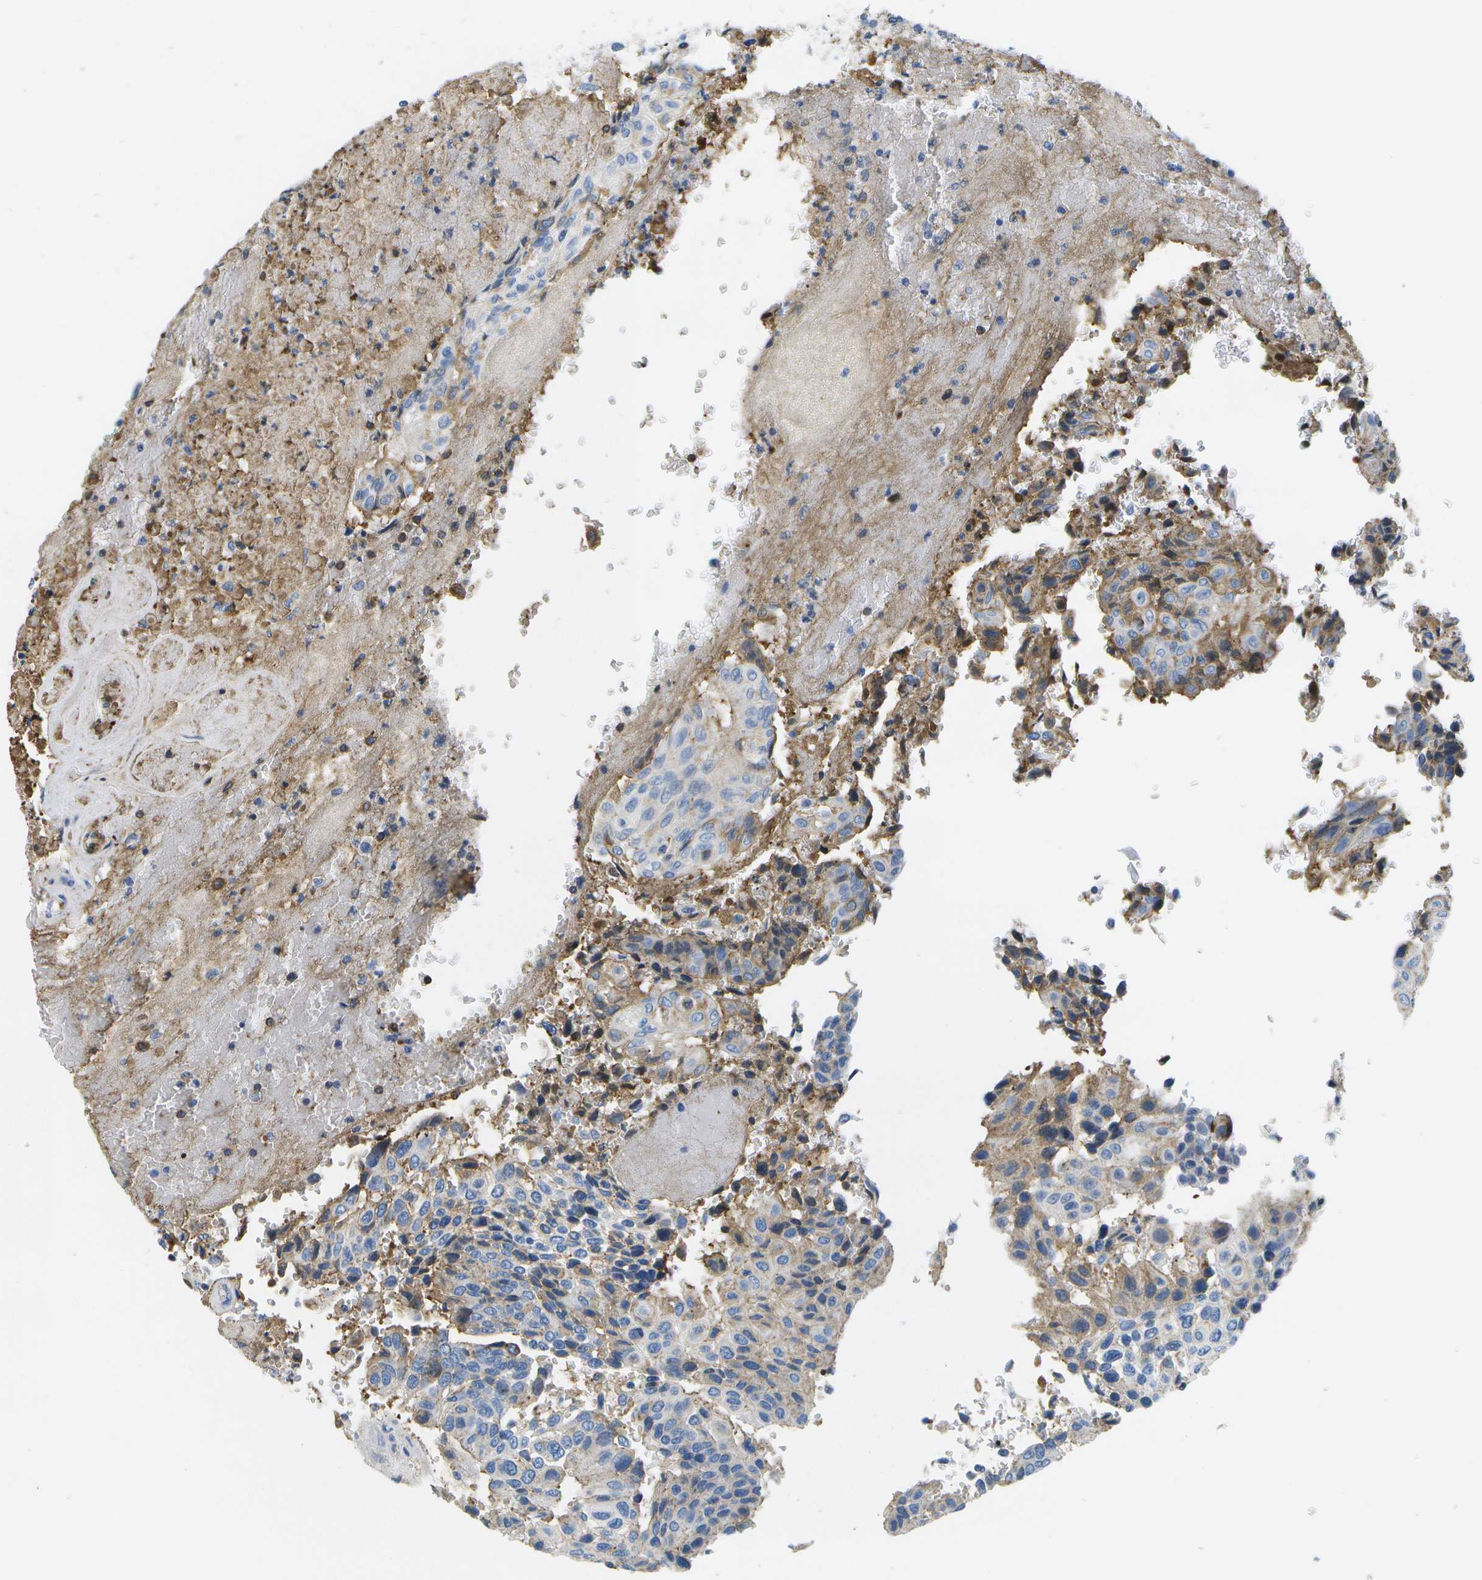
{"staining": {"intensity": "moderate", "quantity": "<25%", "location": "cytoplasmic/membranous"}, "tissue": "urothelial cancer", "cell_type": "Tumor cells", "image_type": "cancer", "snomed": [{"axis": "morphology", "description": "Urothelial carcinoma, High grade"}, {"axis": "topography", "description": "Urinary bladder"}], "caption": "A high-resolution micrograph shows IHC staining of high-grade urothelial carcinoma, which demonstrates moderate cytoplasmic/membranous expression in approximately <25% of tumor cells.", "gene": "SERPINA1", "patient": {"sex": "male", "age": 66}}